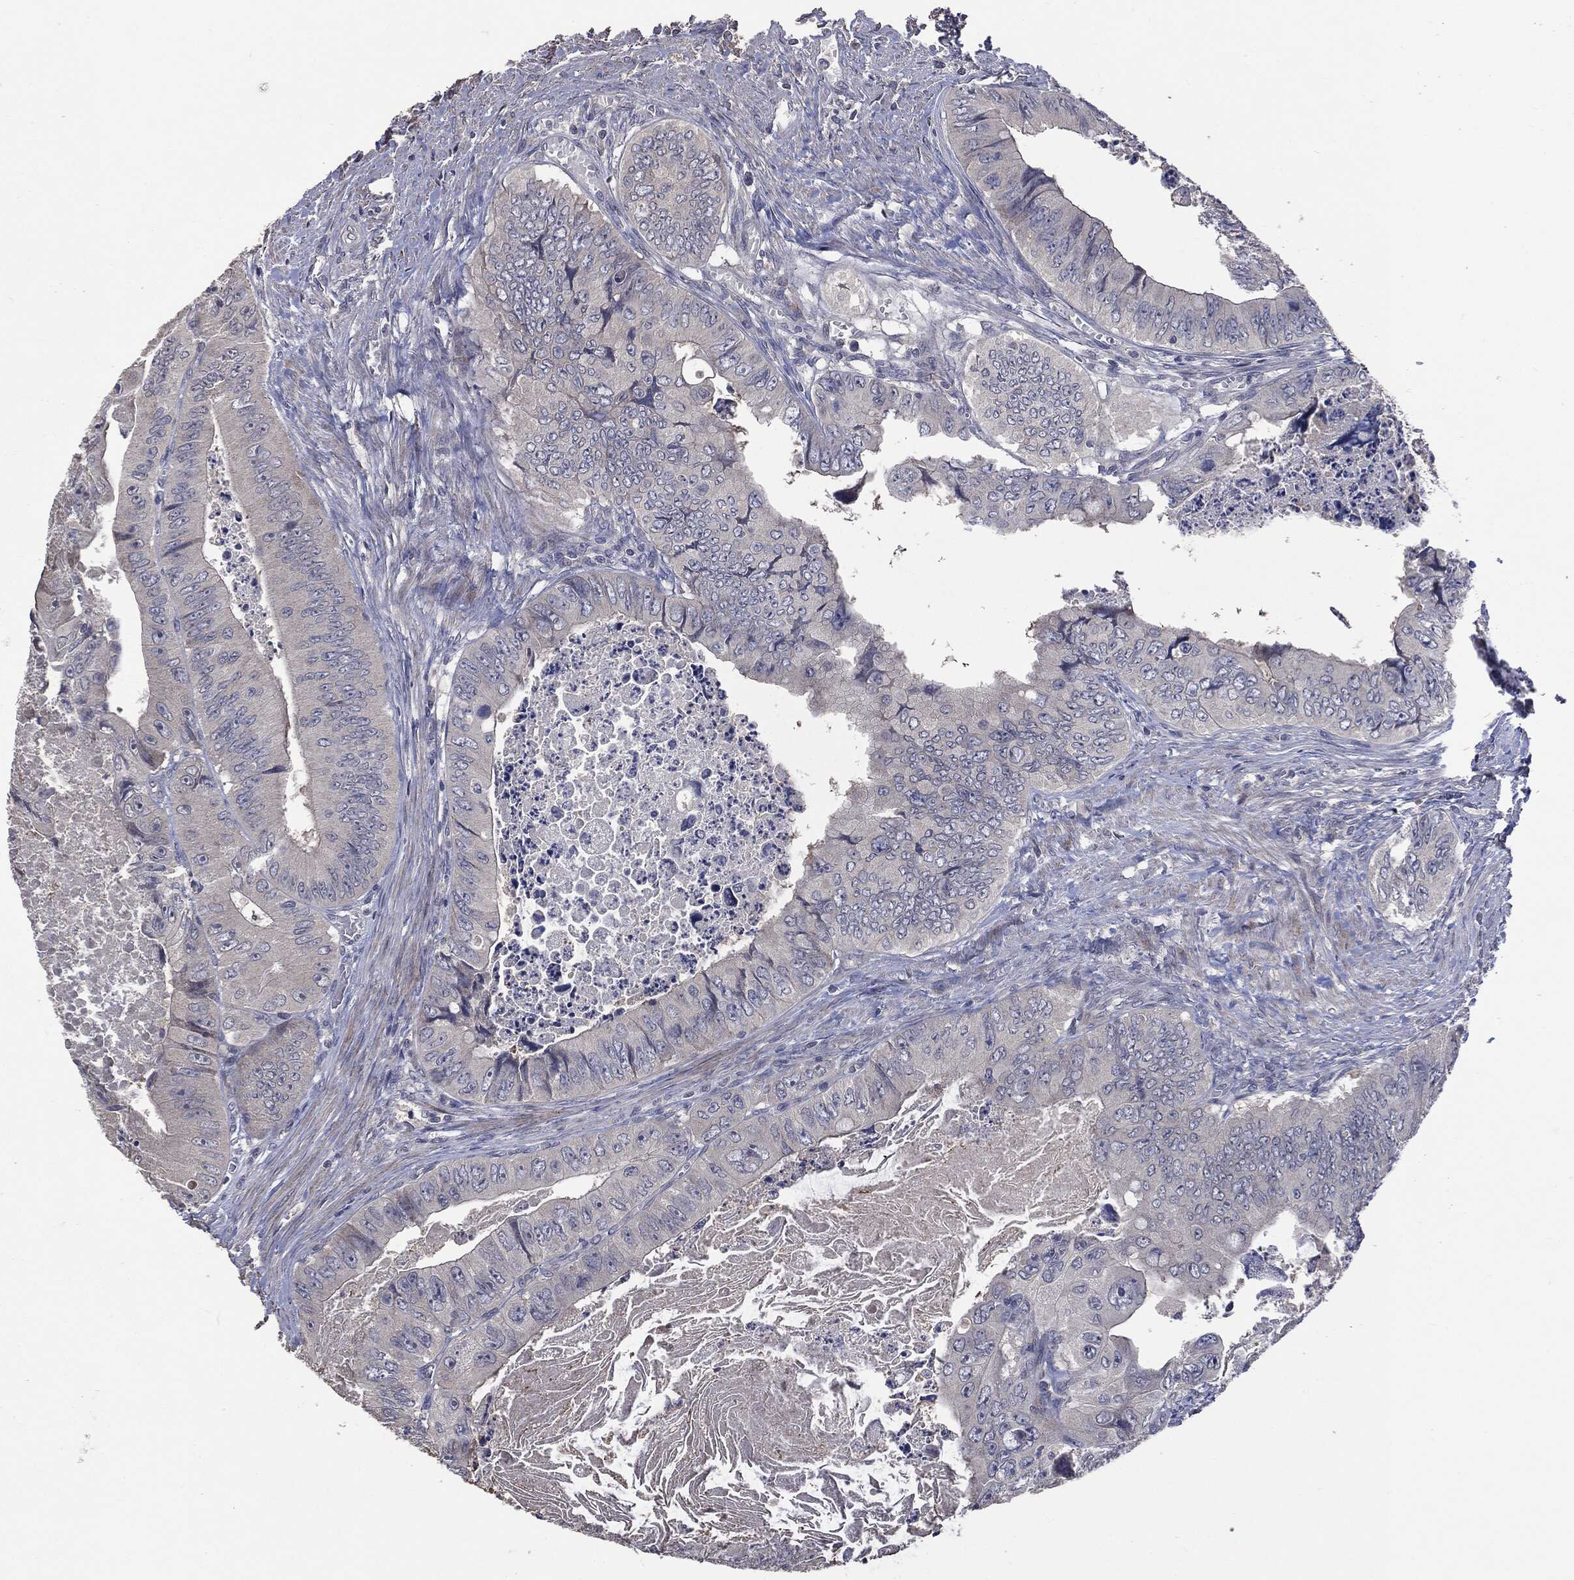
{"staining": {"intensity": "negative", "quantity": "none", "location": "none"}, "tissue": "colorectal cancer", "cell_type": "Tumor cells", "image_type": "cancer", "snomed": [{"axis": "morphology", "description": "Adenocarcinoma, NOS"}, {"axis": "topography", "description": "Colon"}], "caption": "An image of colorectal adenocarcinoma stained for a protein displays no brown staining in tumor cells. (DAB (3,3'-diaminobenzidine) IHC with hematoxylin counter stain).", "gene": "MTOR", "patient": {"sex": "female", "age": 84}}